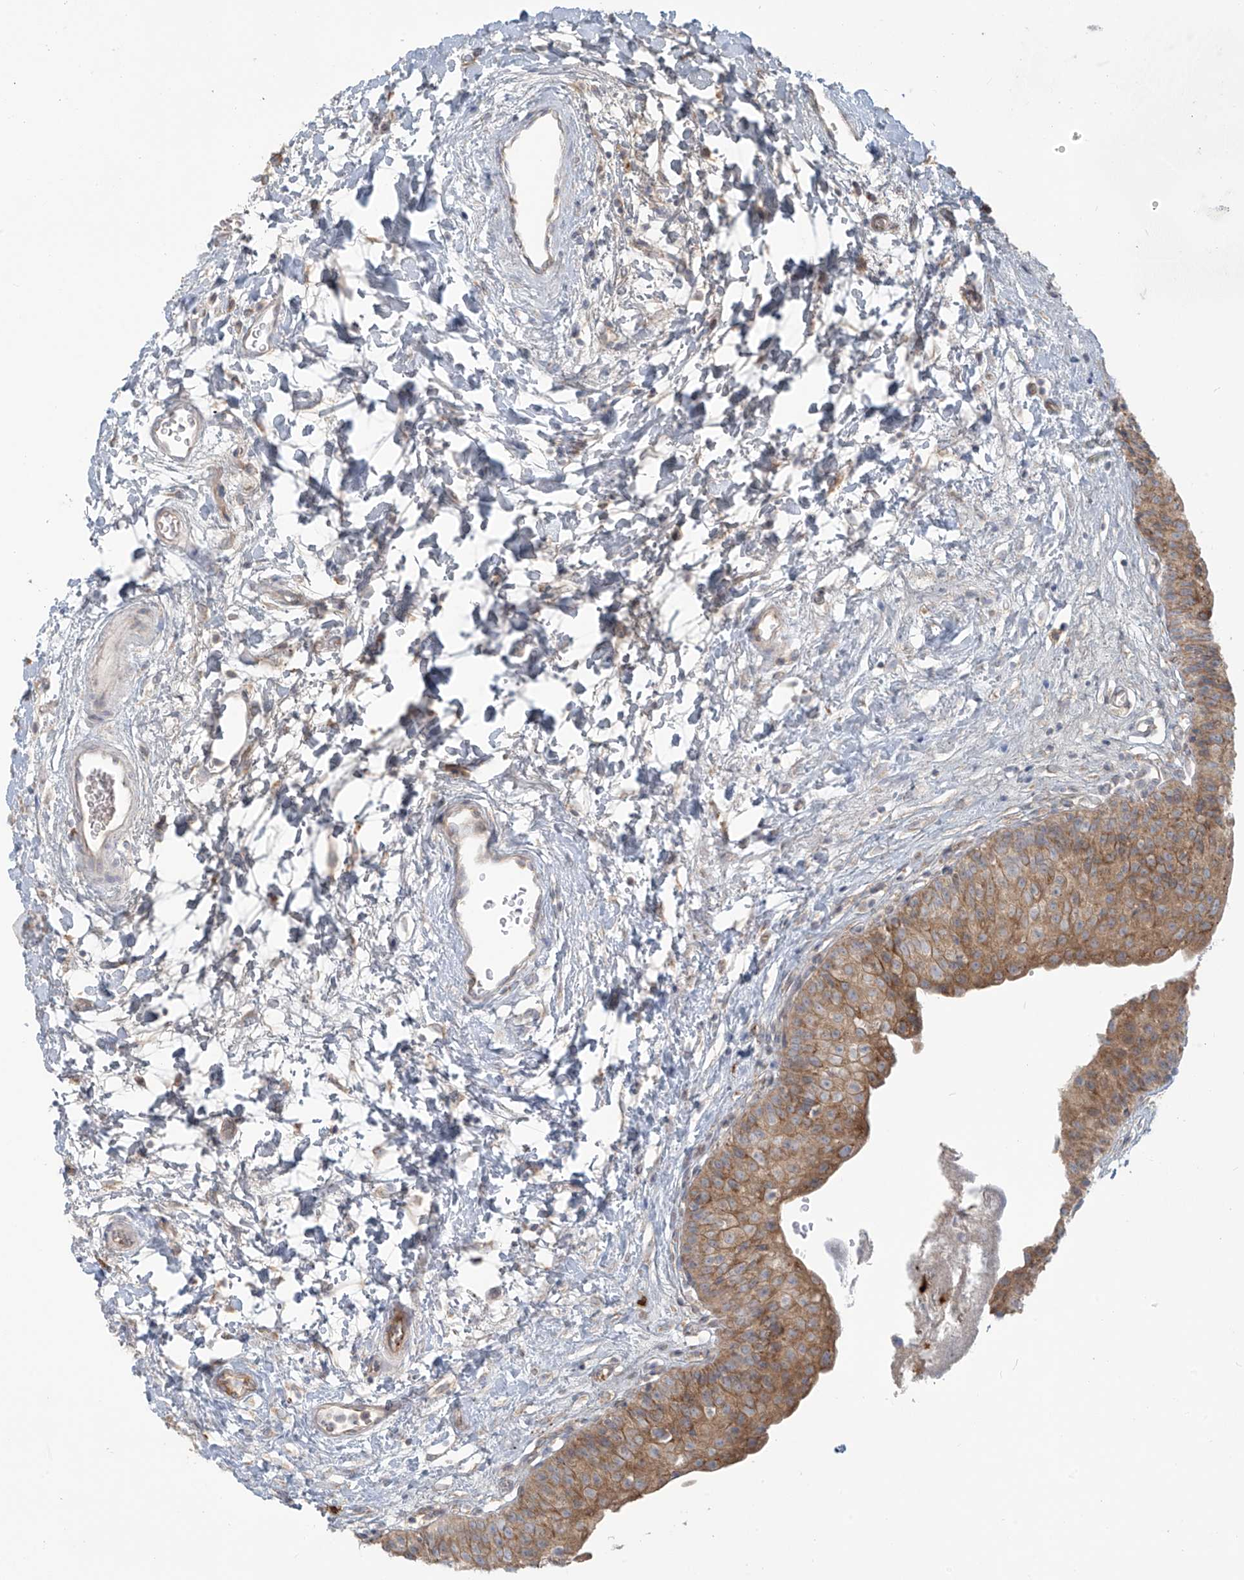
{"staining": {"intensity": "moderate", "quantity": ">75%", "location": "cytoplasmic/membranous"}, "tissue": "urinary bladder", "cell_type": "Urothelial cells", "image_type": "normal", "snomed": [{"axis": "morphology", "description": "Normal tissue, NOS"}, {"axis": "topography", "description": "Urinary bladder"}], "caption": "Immunohistochemical staining of benign human urinary bladder displays >75% levels of moderate cytoplasmic/membranous protein expression in about >75% of urothelial cells.", "gene": "LZTS3", "patient": {"sex": "male", "age": 51}}